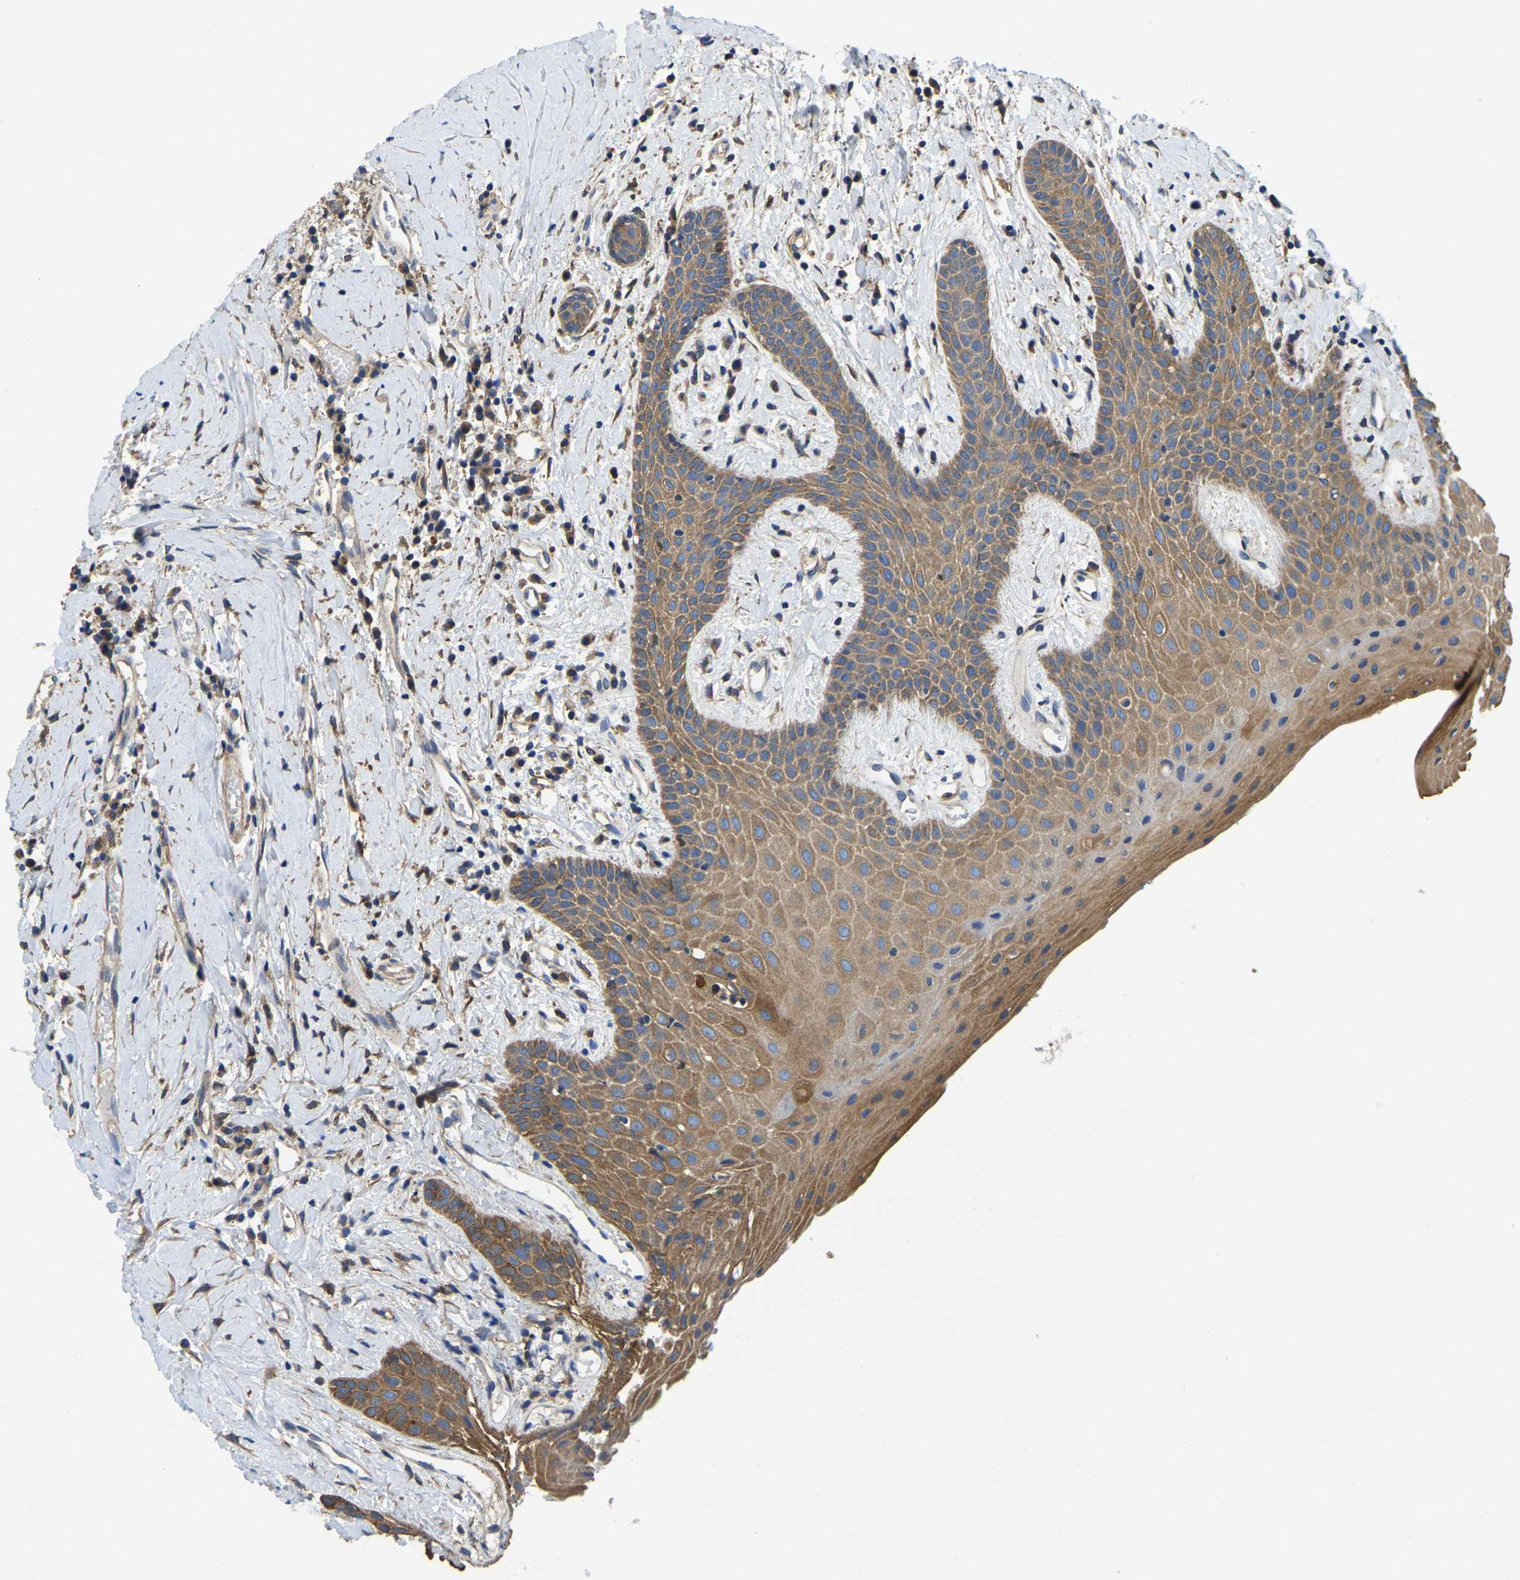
{"staining": {"intensity": "moderate", "quantity": ">75%", "location": "cytoplasmic/membranous"}, "tissue": "oral mucosa", "cell_type": "Squamous epithelial cells", "image_type": "normal", "snomed": [{"axis": "morphology", "description": "Normal tissue, NOS"}, {"axis": "morphology", "description": "Squamous cell carcinoma, NOS"}, {"axis": "topography", "description": "Oral tissue"}, {"axis": "topography", "description": "Salivary gland"}, {"axis": "topography", "description": "Head-Neck"}], "caption": "Human oral mucosa stained for a protein (brown) demonstrates moderate cytoplasmic/membranous positive staining in approximately >75% of squamous epithelial cells.", "gene": "STAT2", "patient": {"sex": "female", "age": 62}}